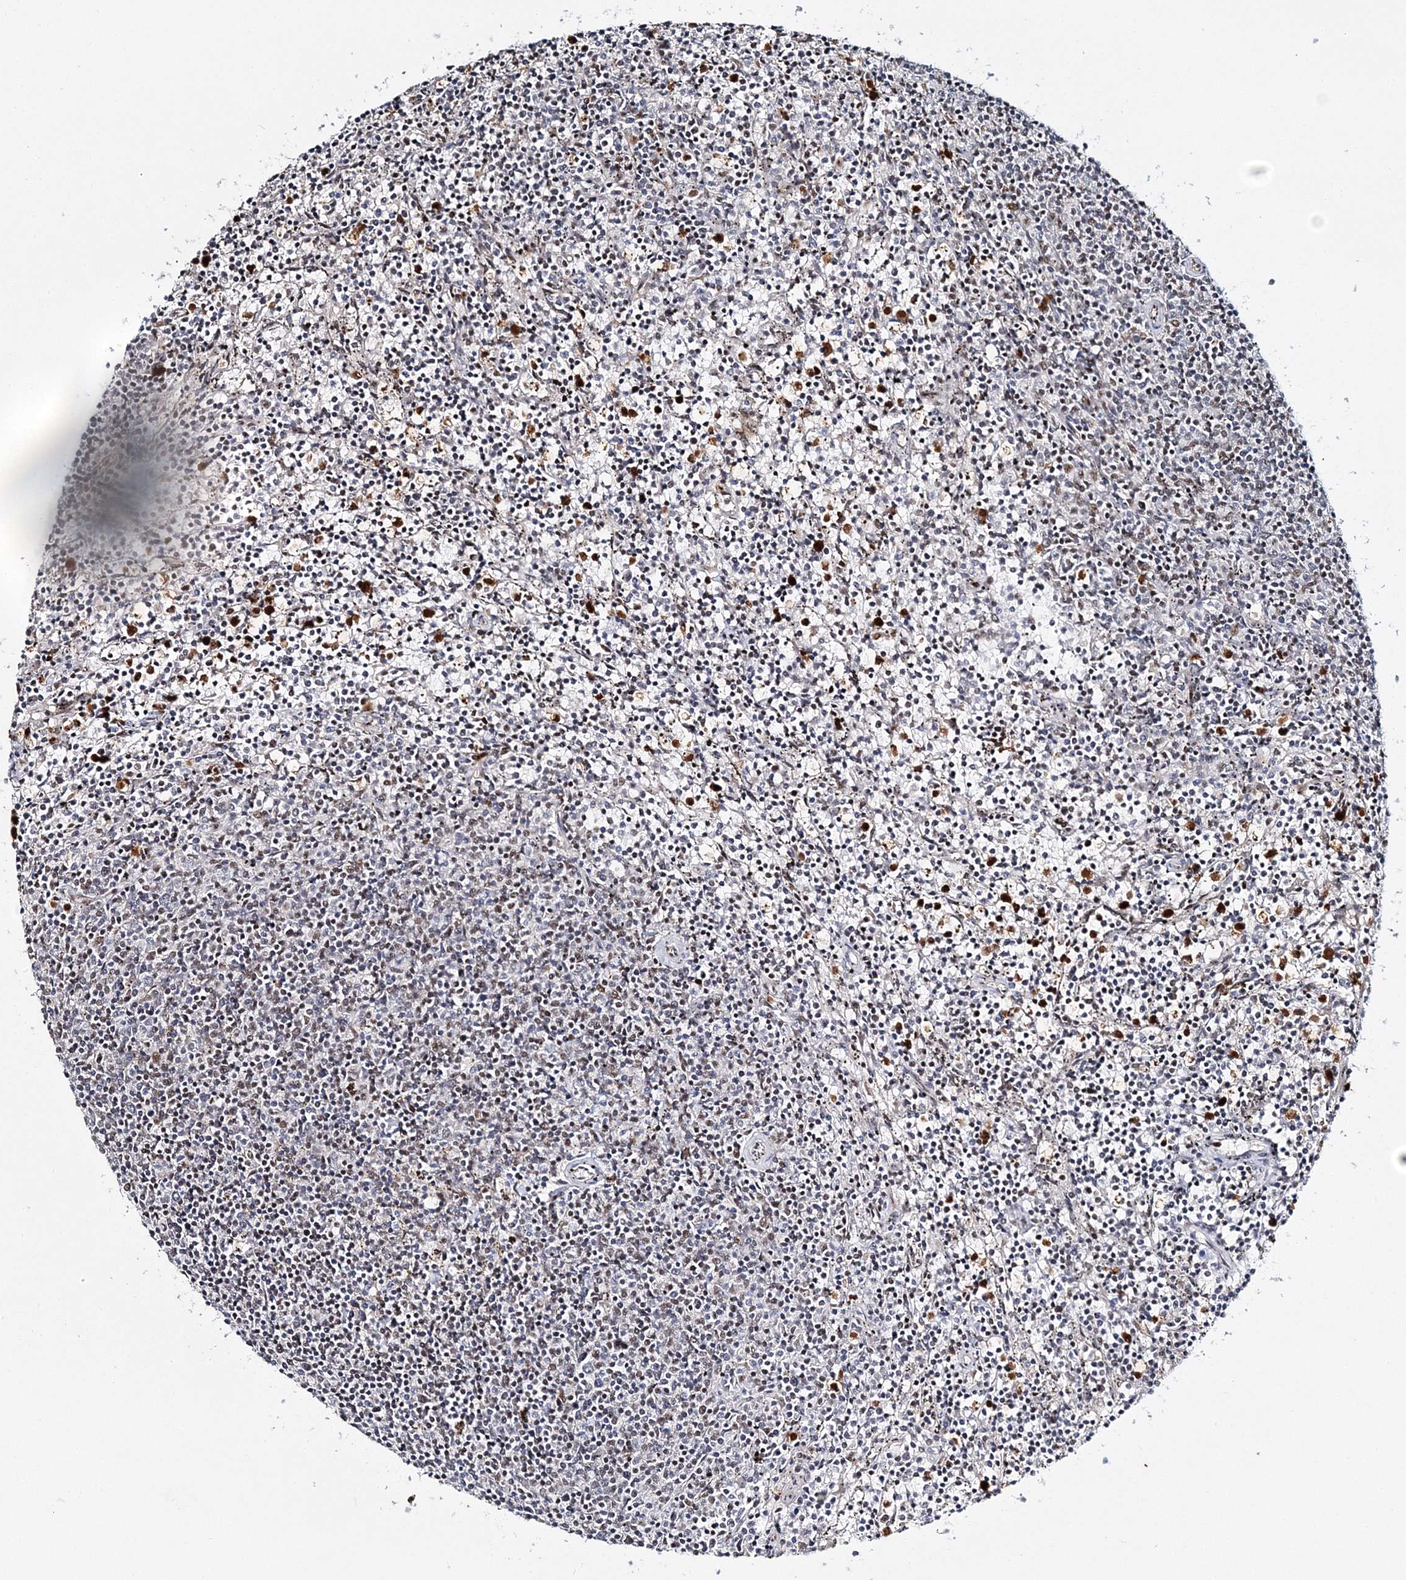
{"staining": {"intensity": "weak", "quantity": "<25%", "location": "nuclear"}, "tissue": "lymphoma", "cell_type": "Tumor cells", "image_type": "cancer", "snomed": [{"axis": "morphology", "description": "Malignant lymphoma, non-Hodgkin's type, Low grade"}, {"axis": "topography", "description": "Spleen"}], "caption": "The histopathology image demonstrates no staining of tumor cells in lymphoma. Brightfield microscopy of immunohistochemistry (IHC) stained with DAB (3,3'-diaminobenzidine) (brown) and hematoxylin (blue), captured at high magnification.", "gene": "QRICH1", "patient": {"sex": "female", "age": 50}}